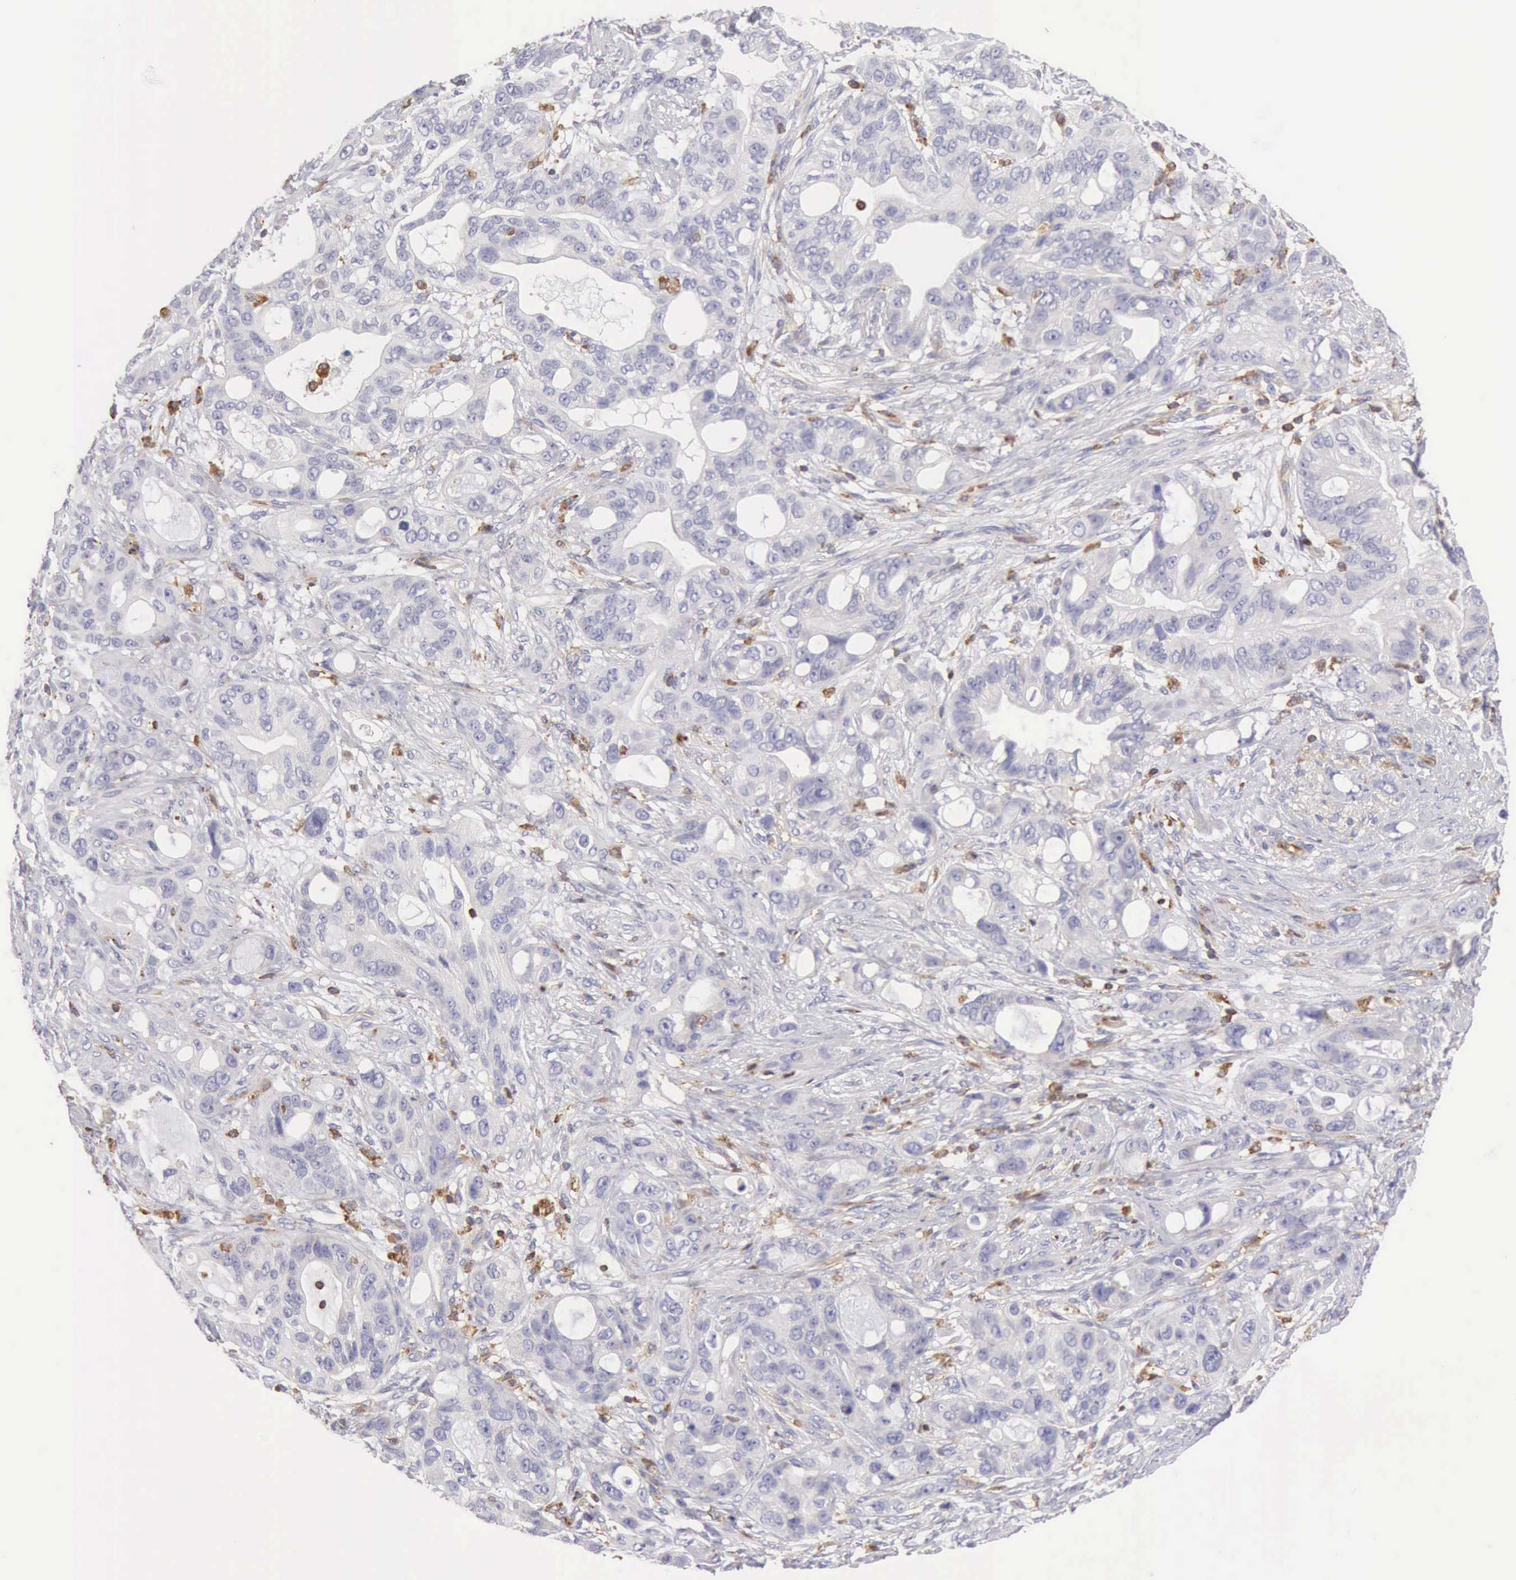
{"staining": {"intensity": "negative", "quantity": "none", "location": "none"}, "tissue": "stomach cancer", "cell_type": "Tumor cells", "image_type": "cancer", "snomed": [{"axis": "morphology", "description": "Adenocarcinoma, NOS"}, {"axis": "topography", "description": "Stomach, upper"}], "caption": "This is an IHC photomicrograph of stomach cancer (adenocarcinoma). There is no positivity in tumor cells.", "gene": "ARHGAP4", "patient": {"sex": "male", "age": 47}}